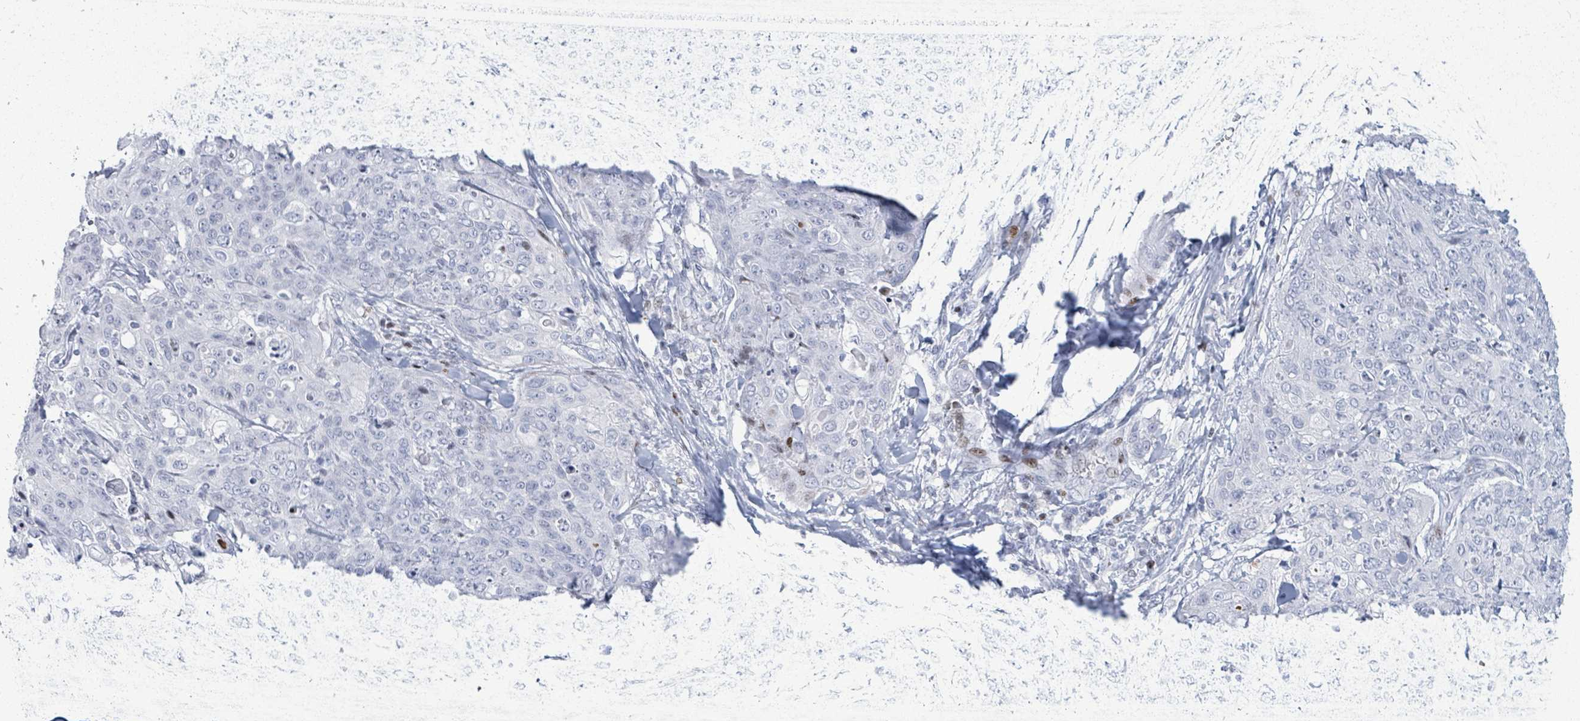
{"staining": {"intensity": "negative", "quantity": "none", "location": "none"}, "tissue": "skin cancer", "cell_type": "Tumor cells", "image_type": "cancer", "snomed": [{"axis": "morphology", "description": "Squamous cell carcinoma, NOS"}, {"axis": "topography", "description": "Skin"}, {"axis": "topography", "description": "Vulva"}], "caption": "Immunohistochemical staining of skin cancer displays no significant expression in tumor cells. The staining was performed using DAB (3,3'-diaminobenzidine) to visualize the protein expression in brown, while the nuclei were stained in blue with hematoxylin (Magnification: 20x).", "gene": "MALL", "patient": {"sex": "female", "age": 85}}